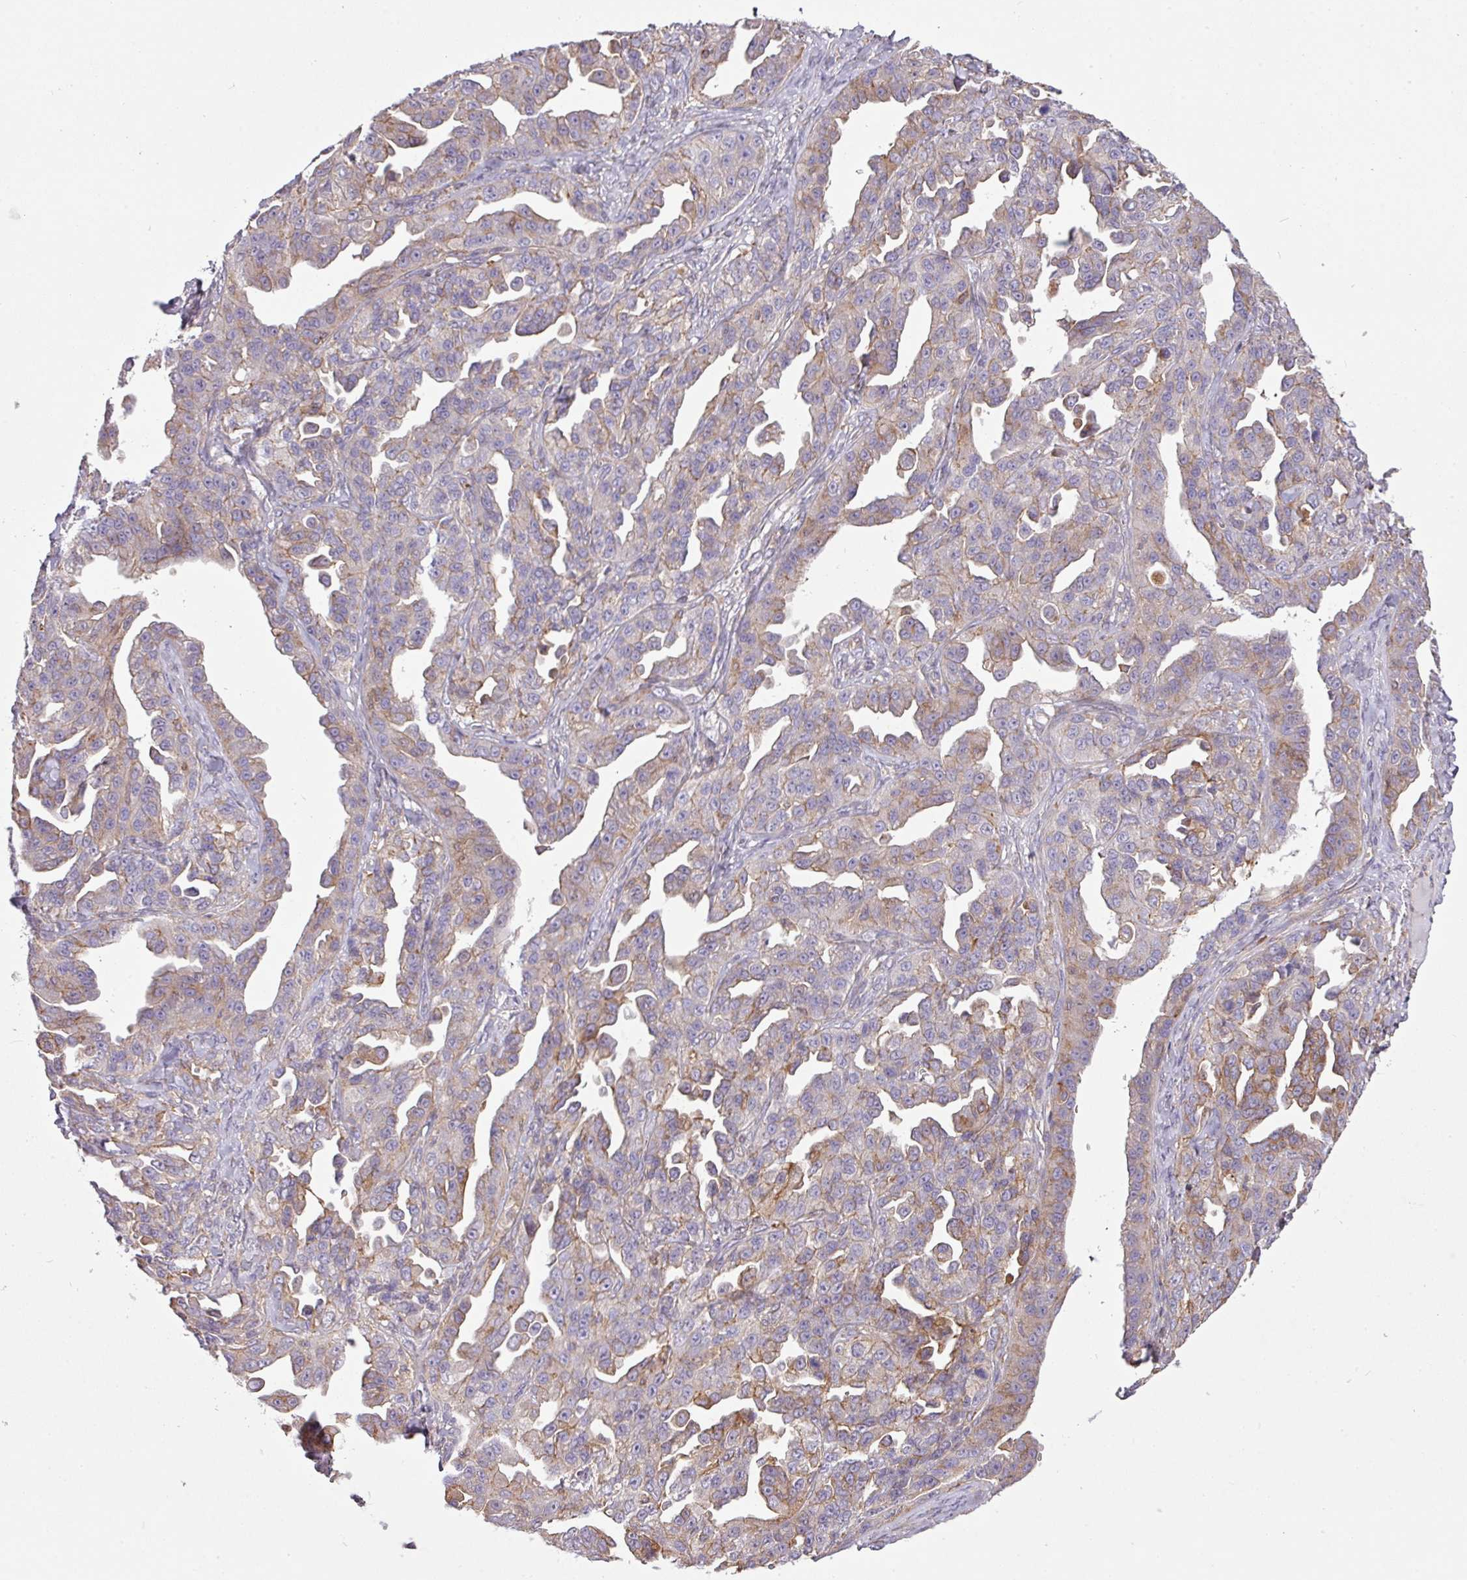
{"staining": {"intensity": "weak", "quantity": "<25%", "location": "cytoplasmic/membranous"}, "tissue": "ovarian cancer", "cell_type": "Tumor cells", "image_type": "cancer", "snomed": [{"axis": "morphology", "description": "Cystadenocarcinoma, serous, NOS"}, {"axis": "topography", "description": "Ovary"}], "caption": "This micrograph is of ovarian cancer (serous cystadenocarcinoma) stained with immunohistochemistry to label a protein in brown with the nuclei are counter-stained blue. There is no staining in tumor cells. The staining was performed using DAB (3,3'-diaminobenzidine) to visualize the protein expression in brown, while the nuclei were stained in blue with hematoxylin (Magnification: 20x).", "gene": "LRRC41", "patient": {"sex": "female", "age": 75}}